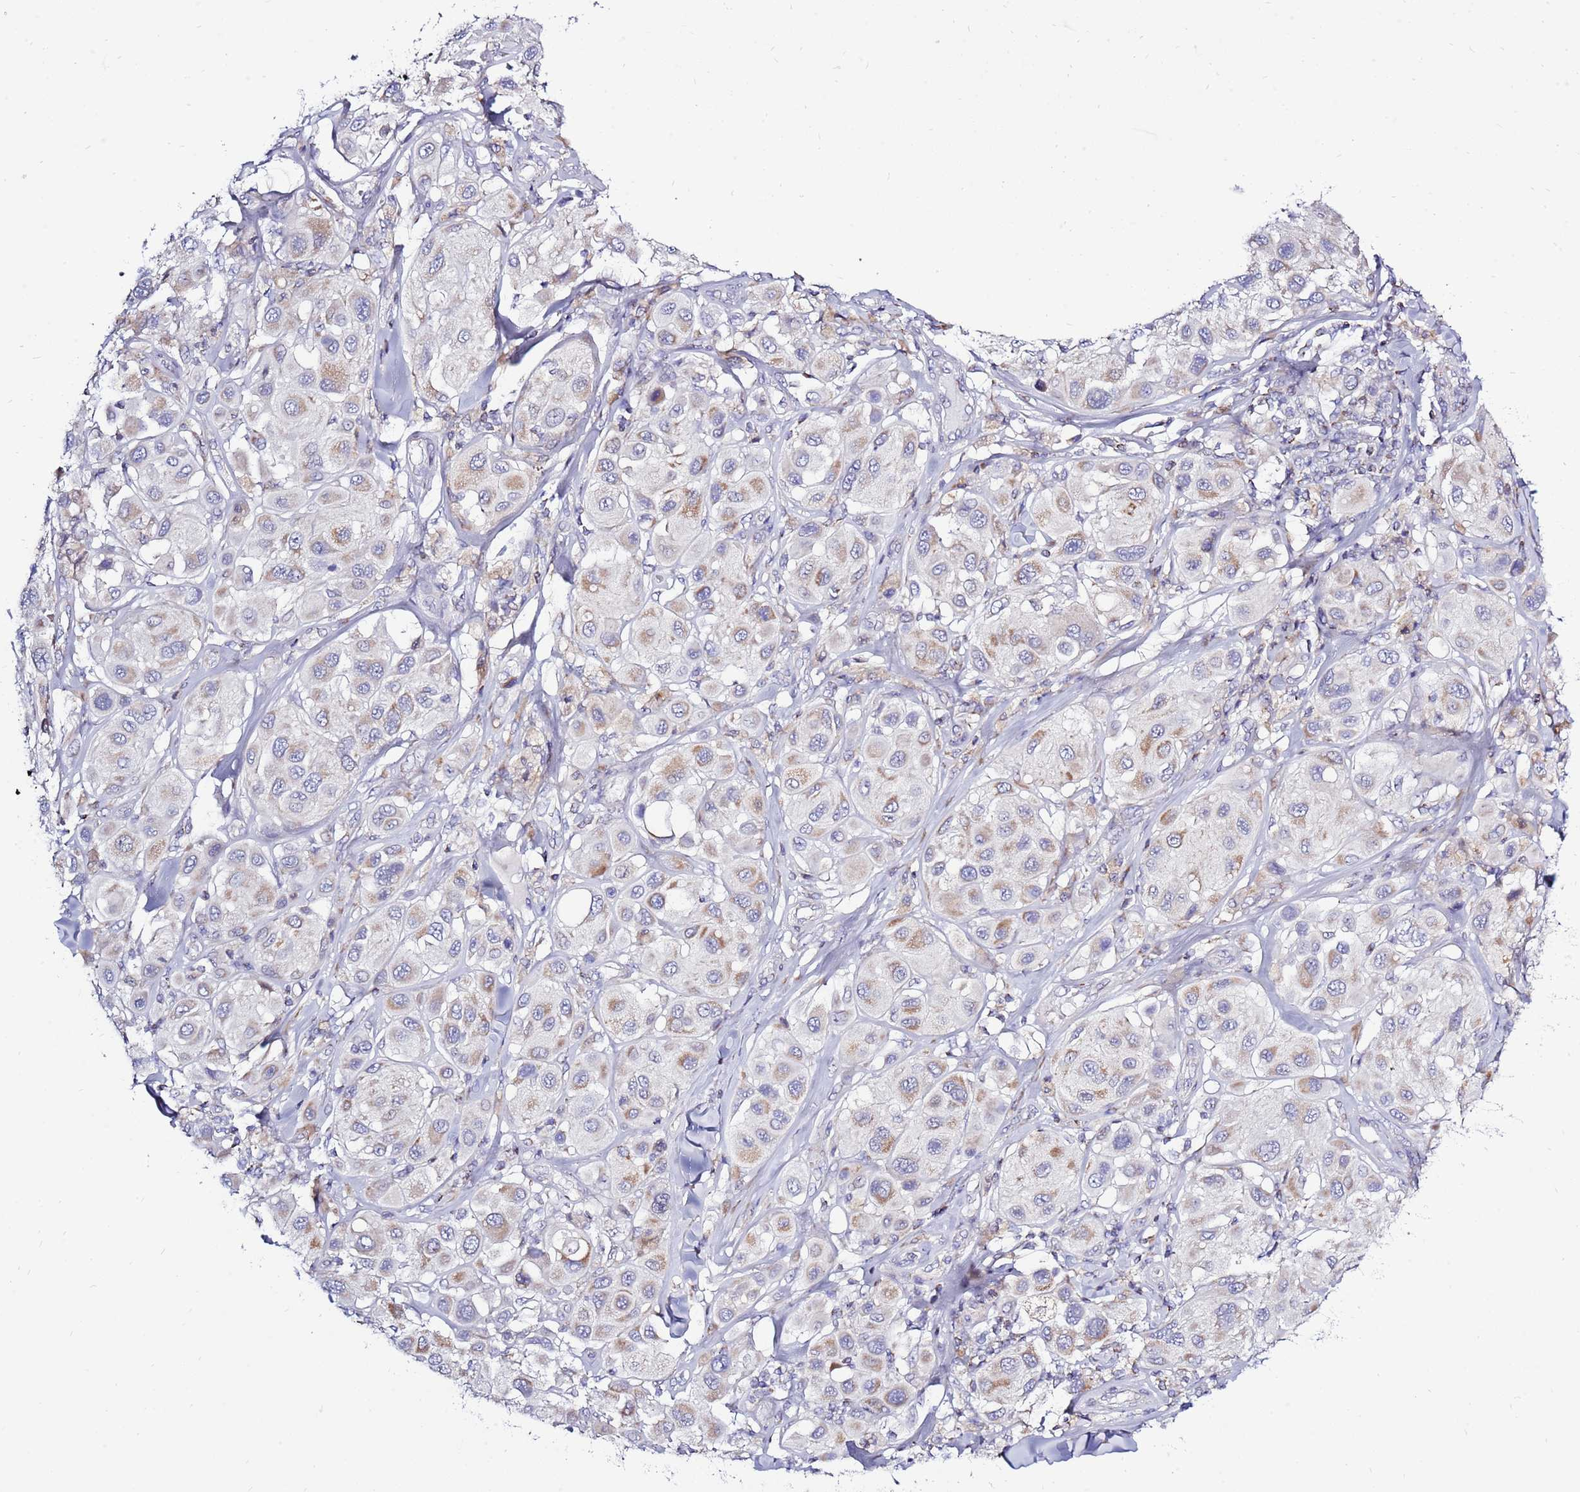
{"staining": {"intensity": "moderate", "quantity": "25%-75%", "location": "cytoplasmic/membranous"}, "tissue": "melanoma", "cell_type": "Tumor cells", "image_type": "cancer", "snomed": [{"axis": "morphology", "description": "Malignant melanoma, Metastatic site"}, {"axis": "topography", "description": "Skin"}], "caption": "Brown immunohistochemical staining in malignant melanoma (metastatic site) exhibits moderate cytoplasmic/membranous positivity in about 25%-75% of tumor cells.", "gene": "IGF1R", "patient": {"sex": "male", "age": 41}}